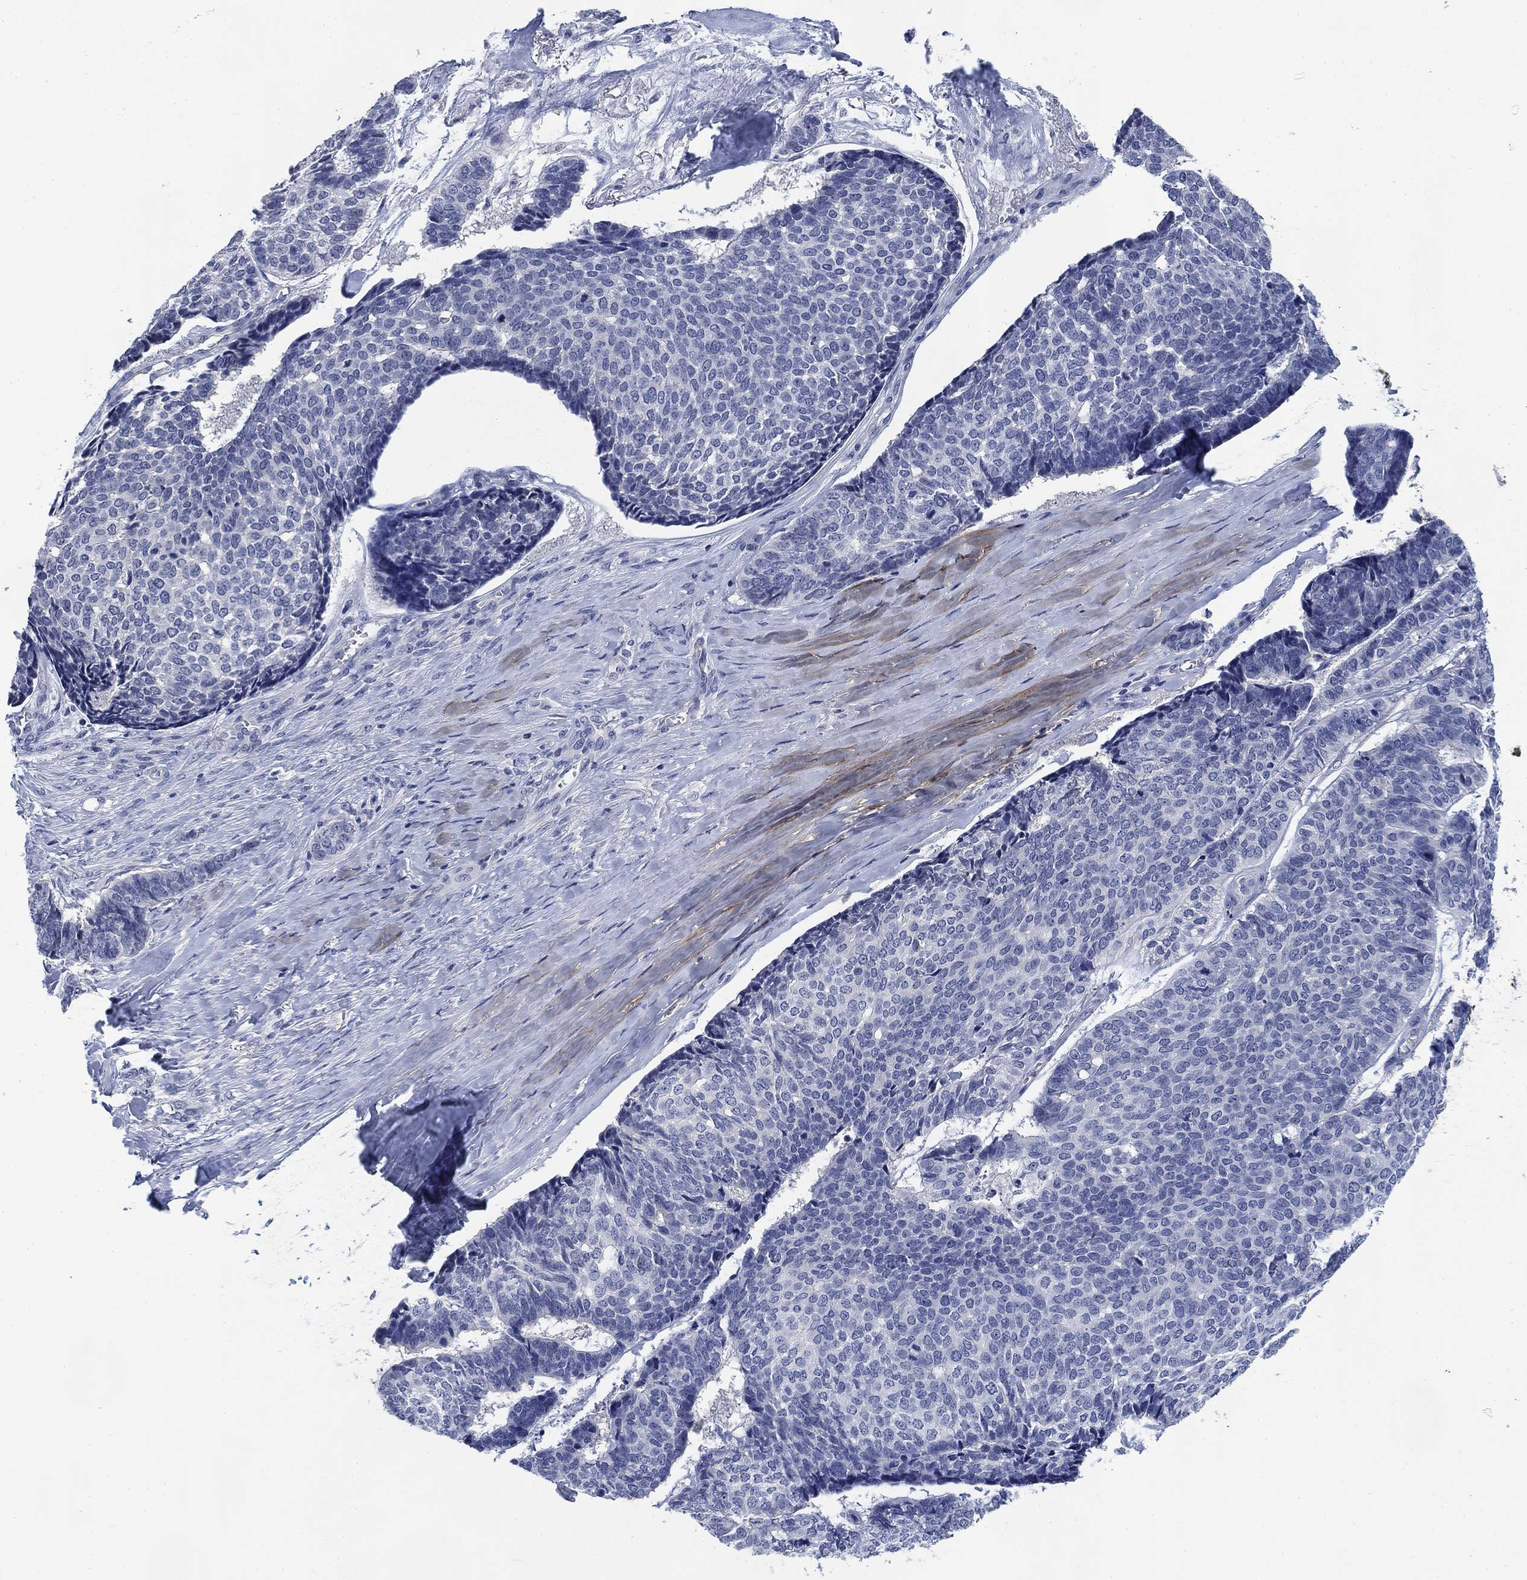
{"staining": {"intensity": "negative", "quantity": "none", "location": "none"}, "tissue": "skin cancer", "cell_type": "Tumor cells", "image_type": "cancer", "snomed": [{"axis": "morphology", "description": "Basal cell carcinoma"}, {"axis": "topography", "description": "Skin"}], "caption": "Skin basal cell carcinoma stained for a protein using immunohistochemistry displays no expression tumor cells.", "gene": "DAZL", "patient": {"sex": "male", "age": 86}}